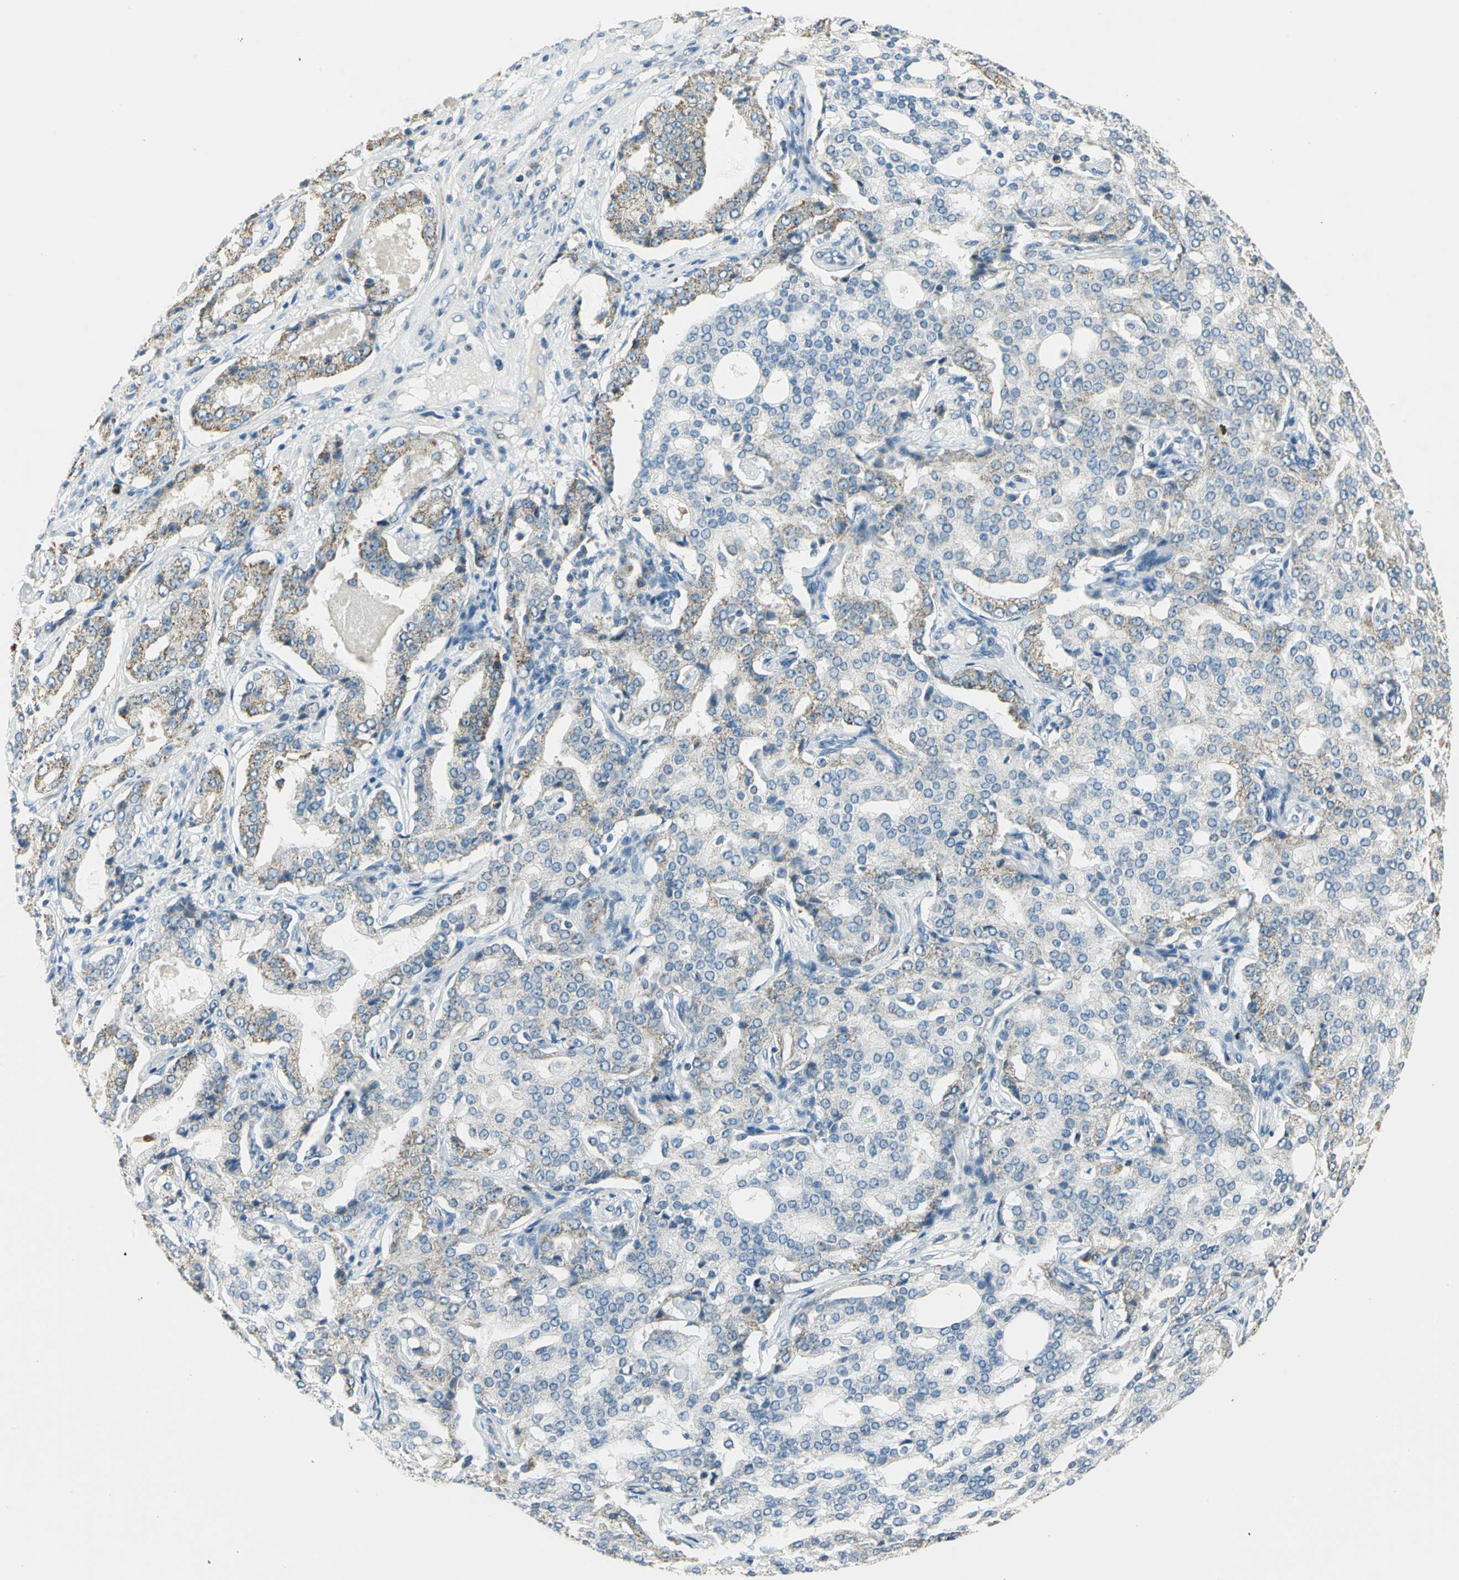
{"staining": {"intensity": "moderate", "quantity": "25%-75%", "location": "cytoplasmic/membranous"}, "tissue": "prostate cancer", "cell_type": "Tumor cells", "image_type": "cancer", "snomed": [{"axis": "morphology", "description": "Adenocarcinoma, High grade"}, {"axis": "topography", "description": "Prostate"}], "caption": "Protein expression analysis of adenocarcinoma (high-grade) (prostate) exhibits moderate cytoplasmic/membranous expression in approximately 25%-75% of tumor cells.", "gene": "ACADM", "patient": {"sex": "male", "age": 72}}